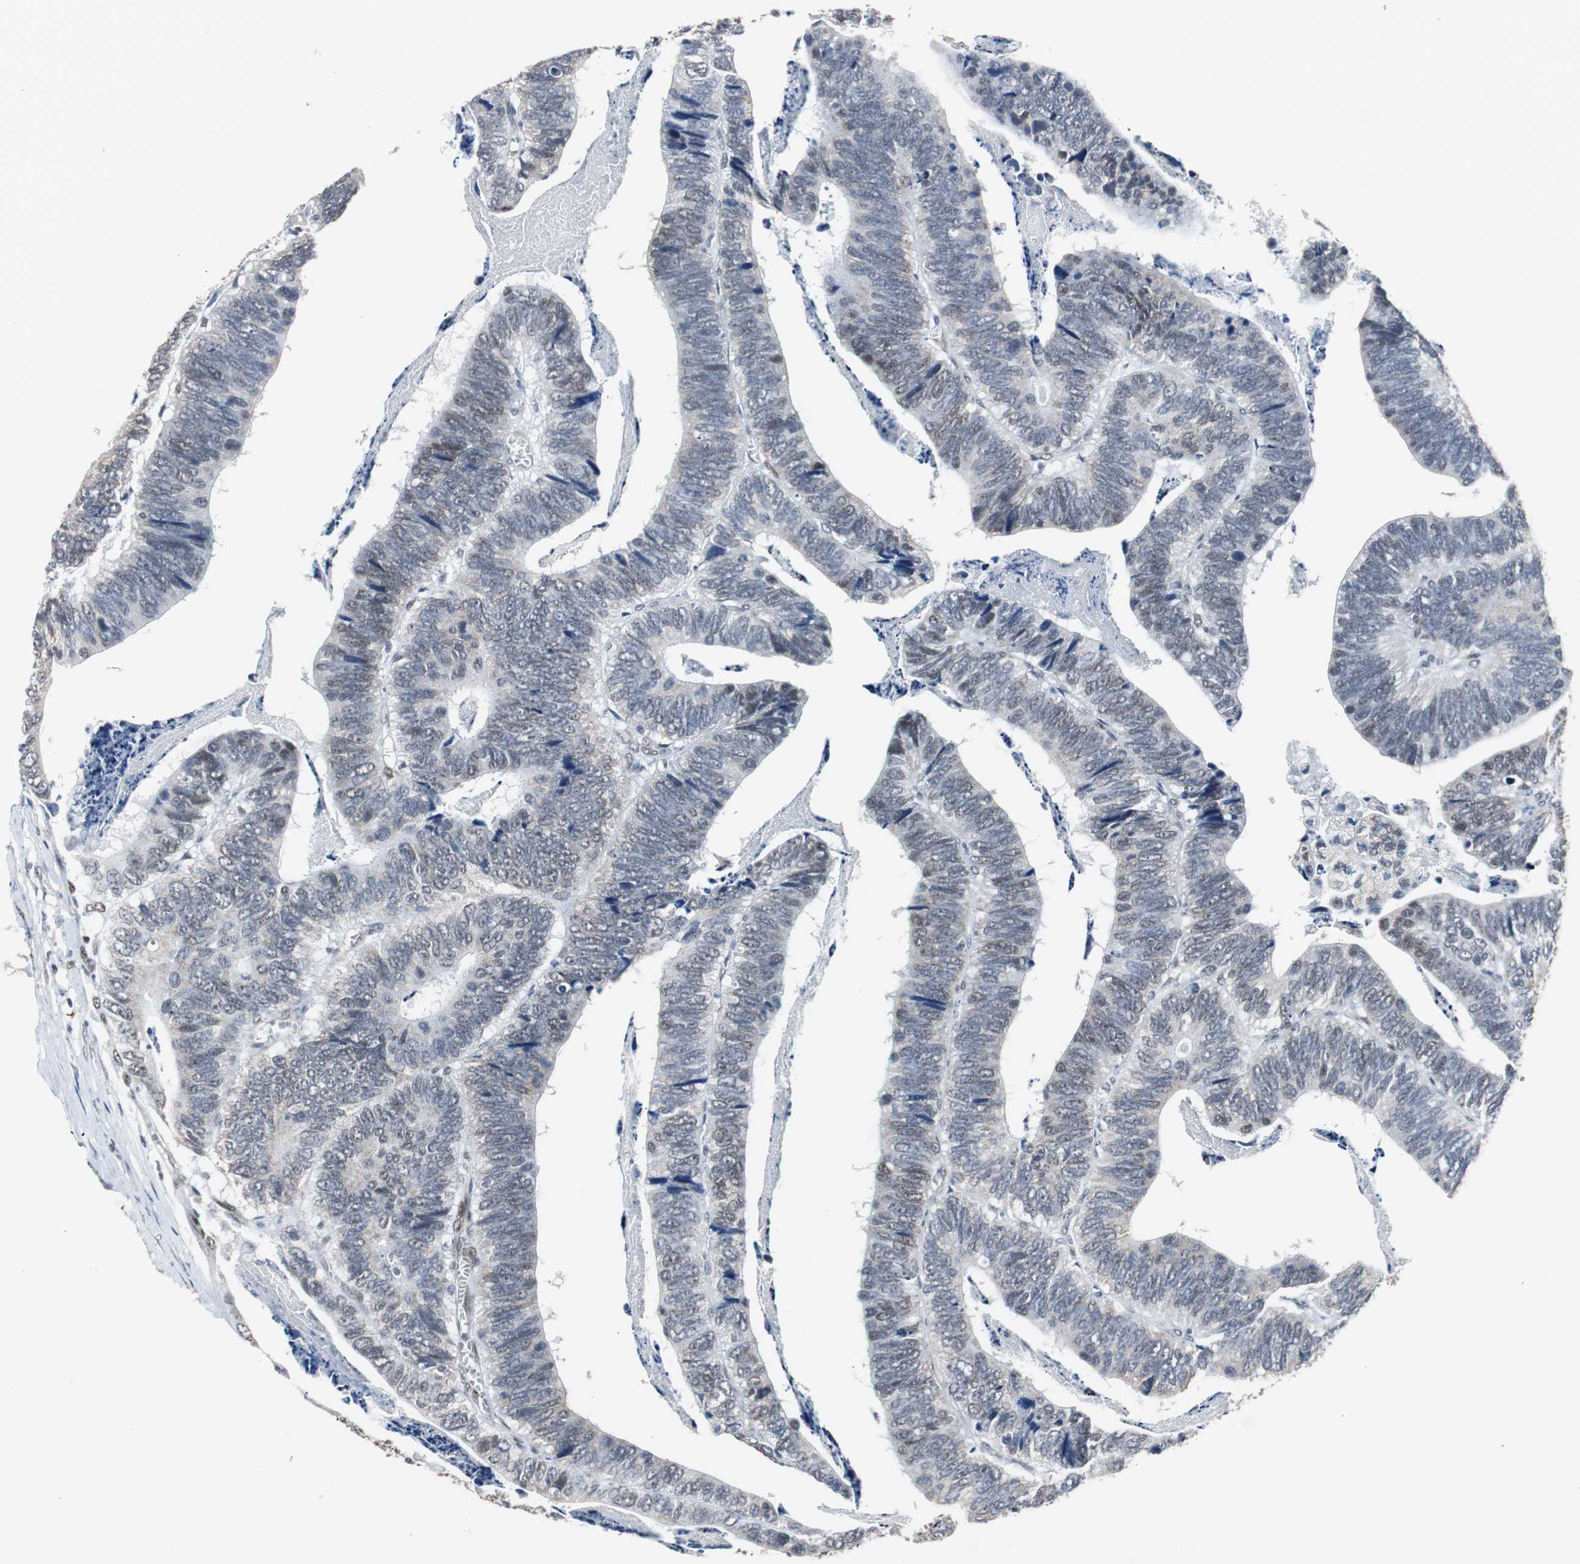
{"staining": {"intensity": "negative", "quantity": "none", "location": "none"}, "tissue": "colorectal cancer", "cell_type": "Tumor cells", "image_type": "cancer", "snomed": [{"axis": "morphology", "description": "Adenocarcinoma, NOS"}, {"axis": "topography", "description": "Colon"}], "caption": "This is an IHC micrograph of colorectal adenocarcinoma. There is no positivity in tumor cells.", "gene": "ZHX2", "patient": {"sex": "male", "age": 72}}